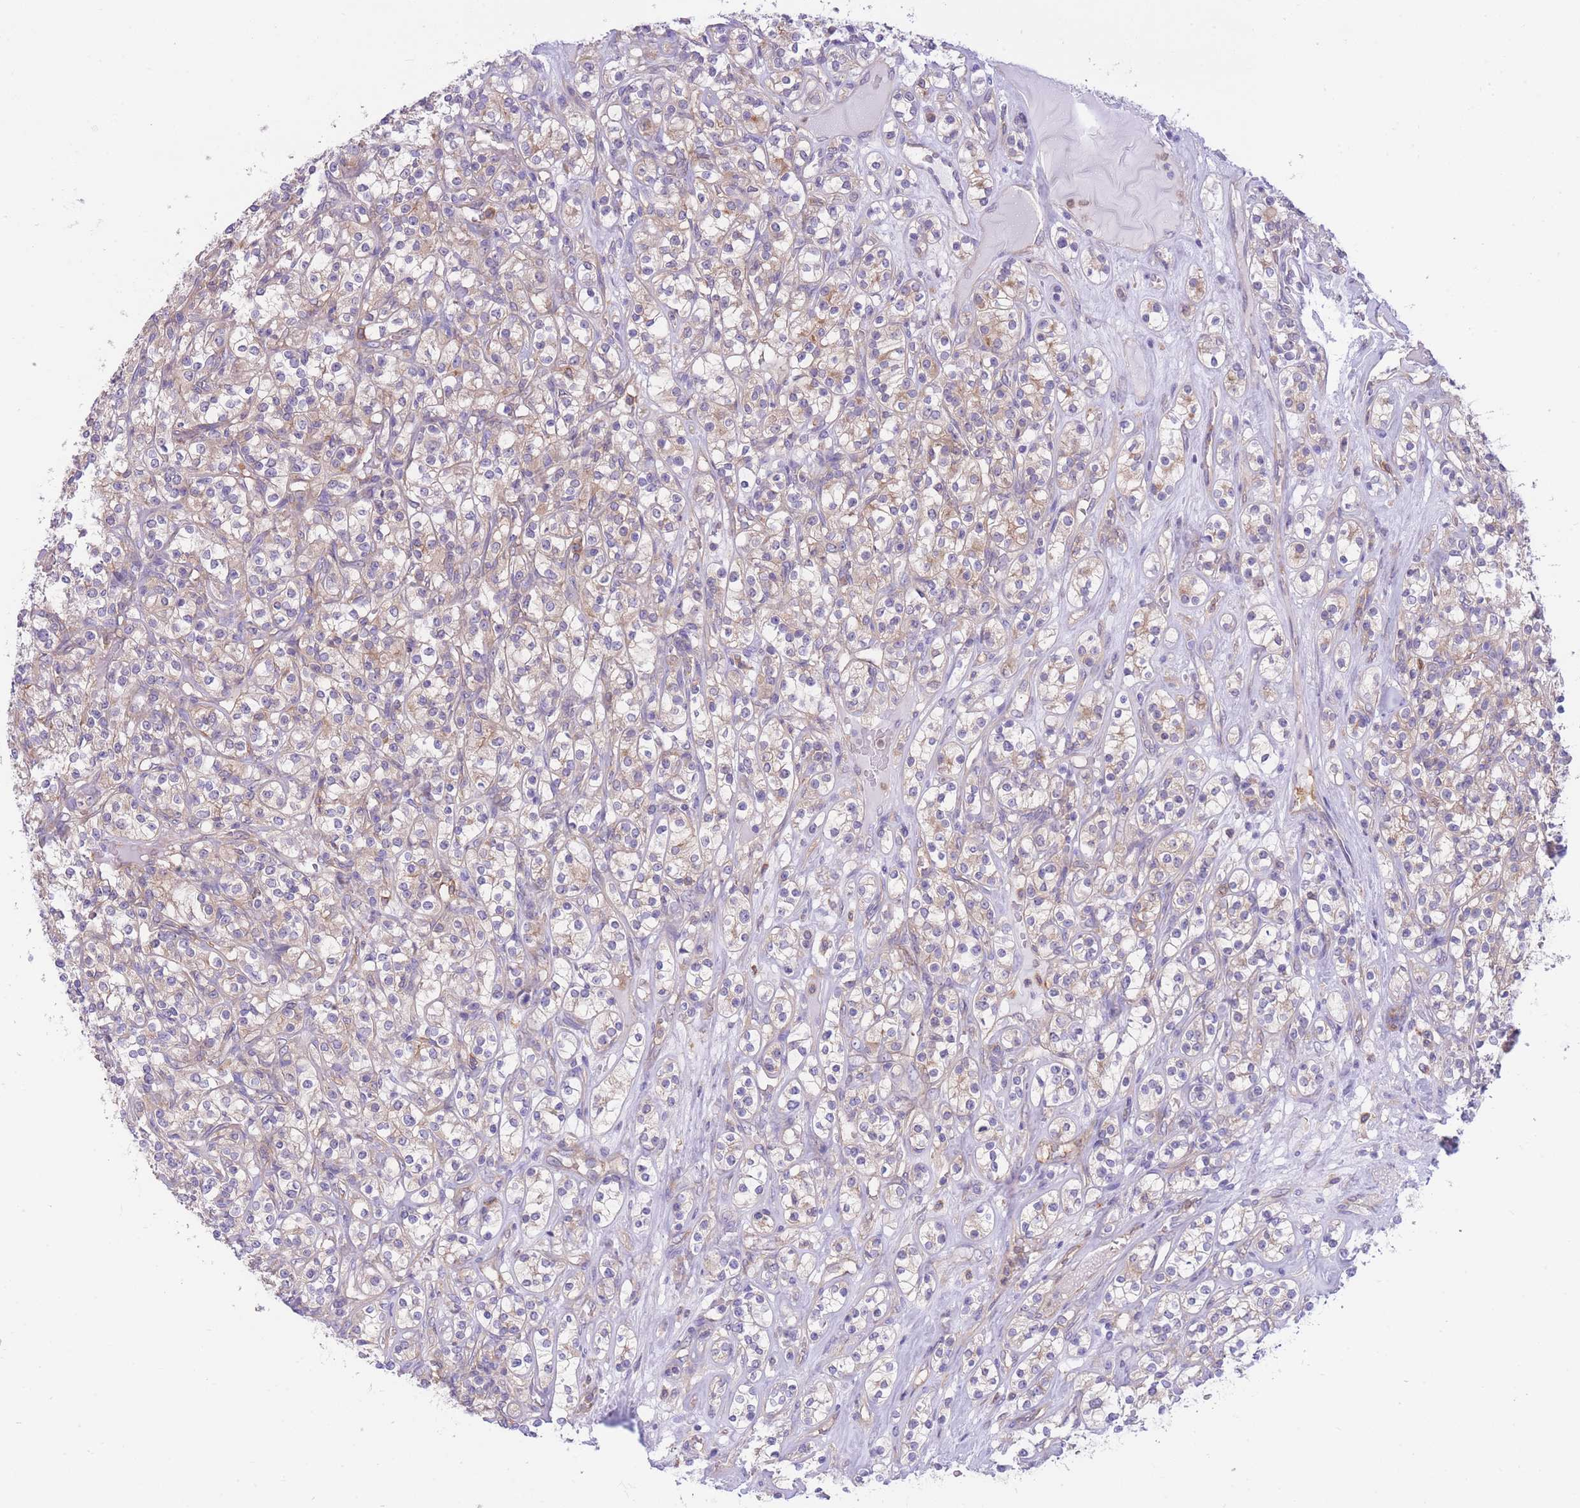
{"staining": {"intensity": "weak", "quantity": ">75%", "location": "cytoplasmic/membranous"}, "tissue": "renal cancer", "cell_type": "Tumor cells", "image_type": "cancer", "snomed": [{"axis": "morphology", "description": "Adenocarcinoma, NOS"}, {"axis": "topography", "description": "Kidney"}], "caption": "Immunohistochemical staining of human renal cancer (adenocarcinoma) exhibits weak cytoplasmic/membranous protein staining in approximately >75% of tumor cells.", "gene": "NAMPT", "patient": {"sex": "male", "age": 77}}